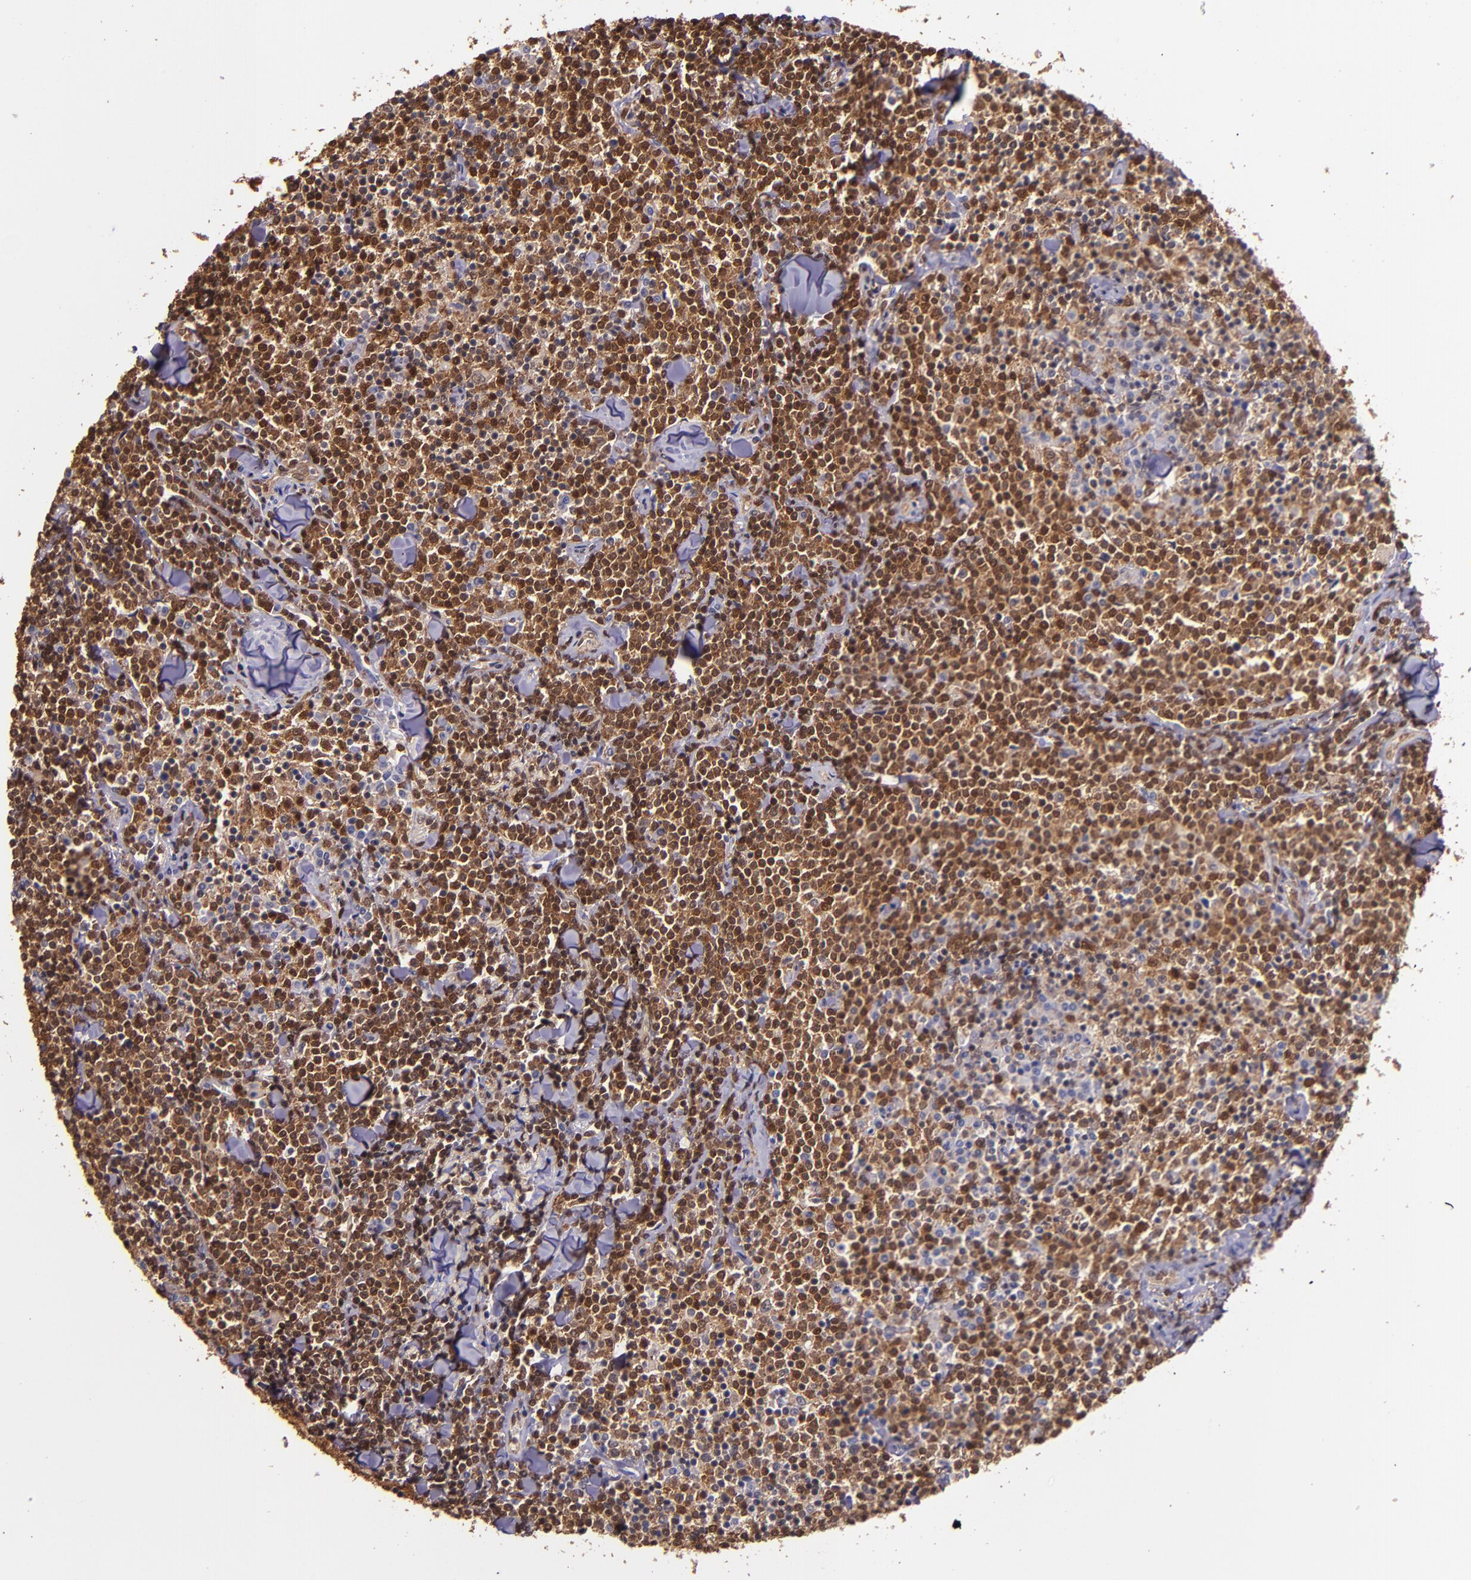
{"staining": {"intensity": "strong", "quantity": "25%-75%", "location": "cytoplasmic/membranous,nuclear"}, "tissue": "lymphoma", "cell_type": "Tumor cells", "image_type": "cancer", "snomed": [{"axis": "morphology", "description": "Malignant lymphoma, non-Hodgkin's type, Low grade"}, {"axis": "topography", "description": "Soft tissue"}], "caption": "Lymphoma tissue shows strong cytoplasmic/membranous and nuclear expression in approximately 25%-75% of tumor cells, visualized by immunohistochemistry.", "gene": "STAT6", "patient": {"sex": "male", "age": 92}}